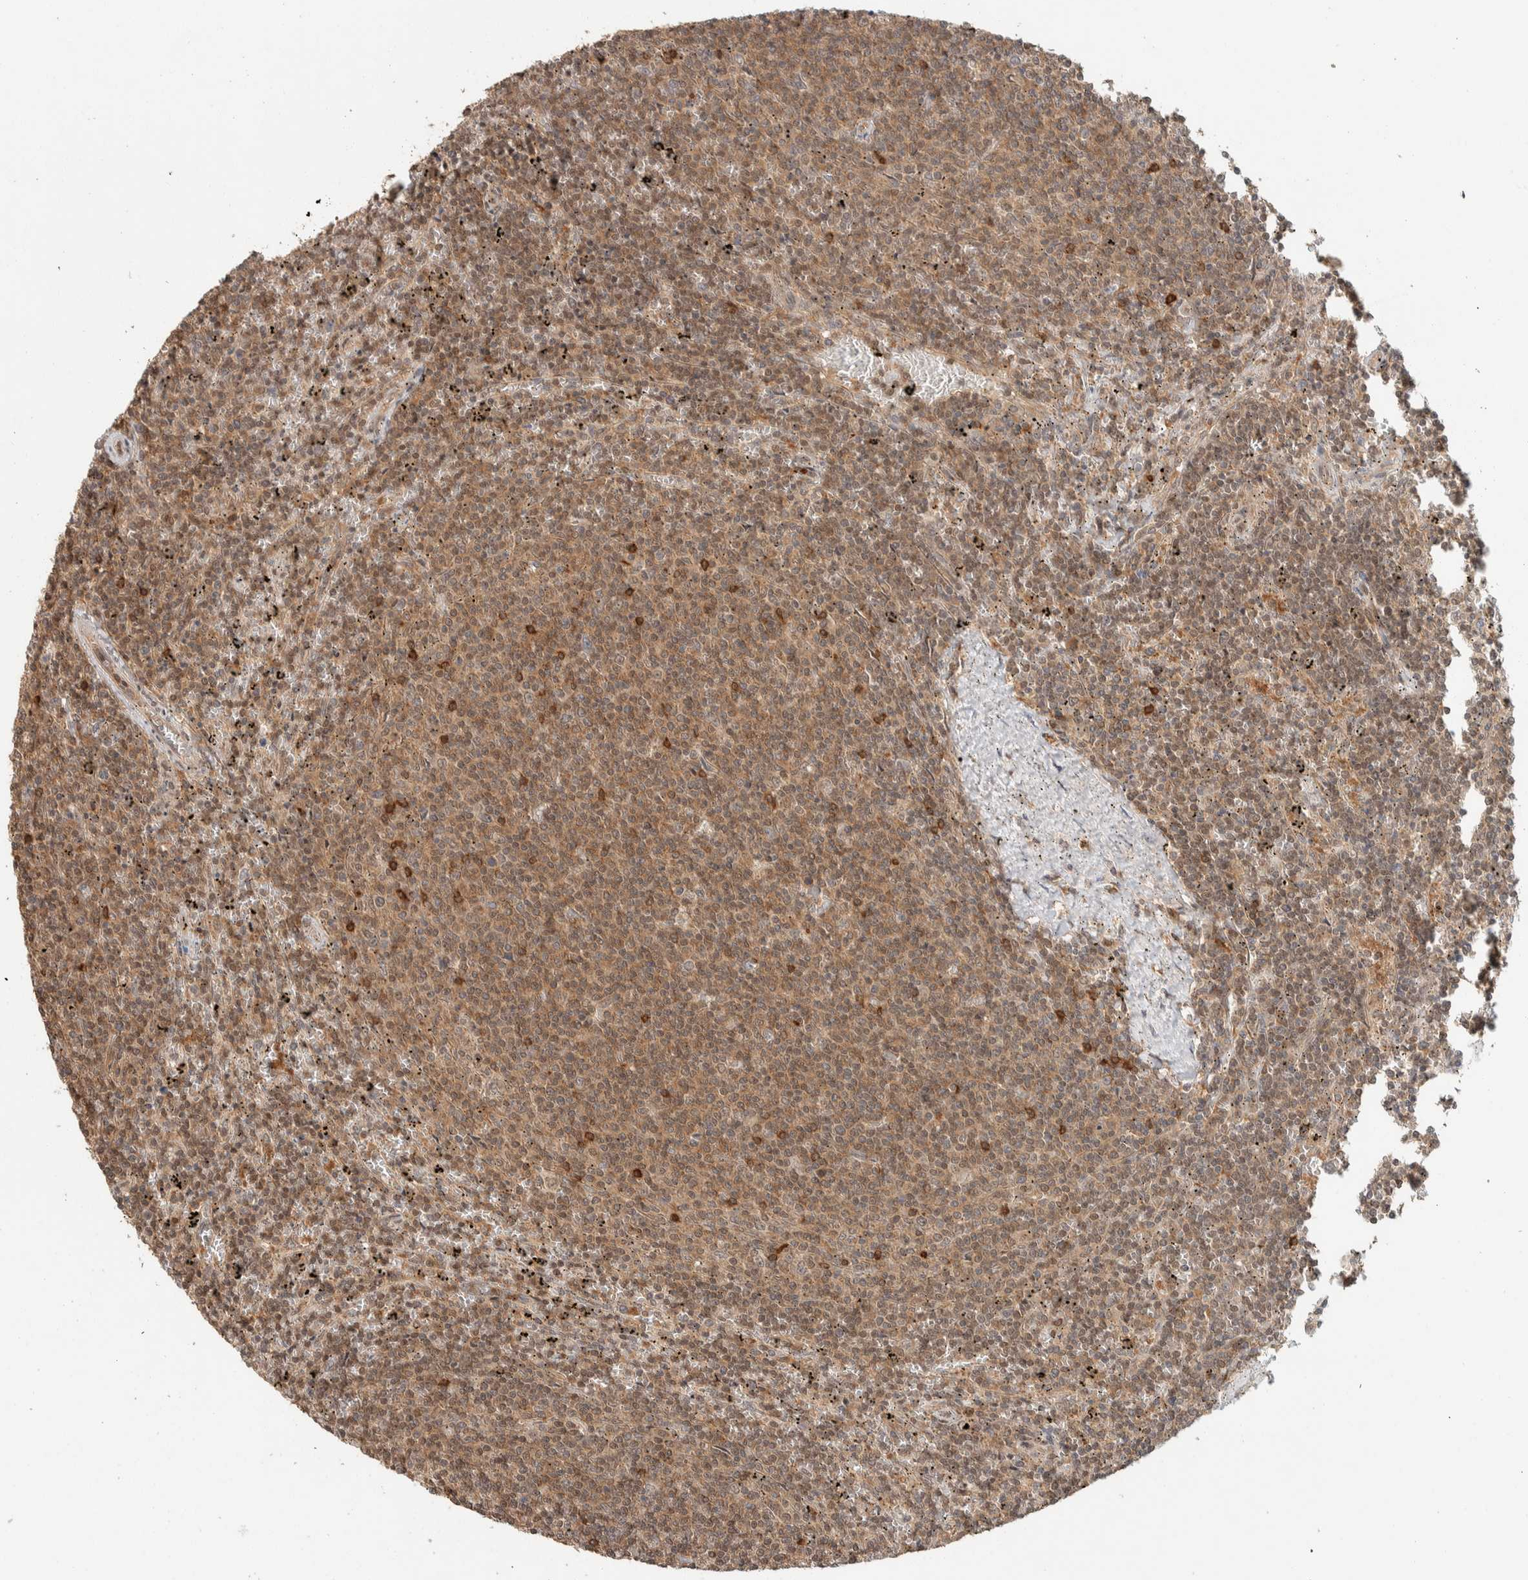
{"staining": {"intensity": "moderate", "quantity": "25%-75%", "location": "cytoplasmic/membranous"}, "tissue": "lymphoma", "cell_type": "Tumor cells", "image_type": "cancer", "snomed": [{"axis": "morphology", "description": "Malignant lymphoma, non-Hodgkin's type, Low grade"}, {"axis": "topography", "description": "Spleen"}], "caption": "Protein expression analysis of human lymphoma reveals moderate cytoplasmic/membranous positivity in approximately 25%-75% of tumor cells.", "gene": "ZNF567", "patient": {"sex": "female", "age": 50}}